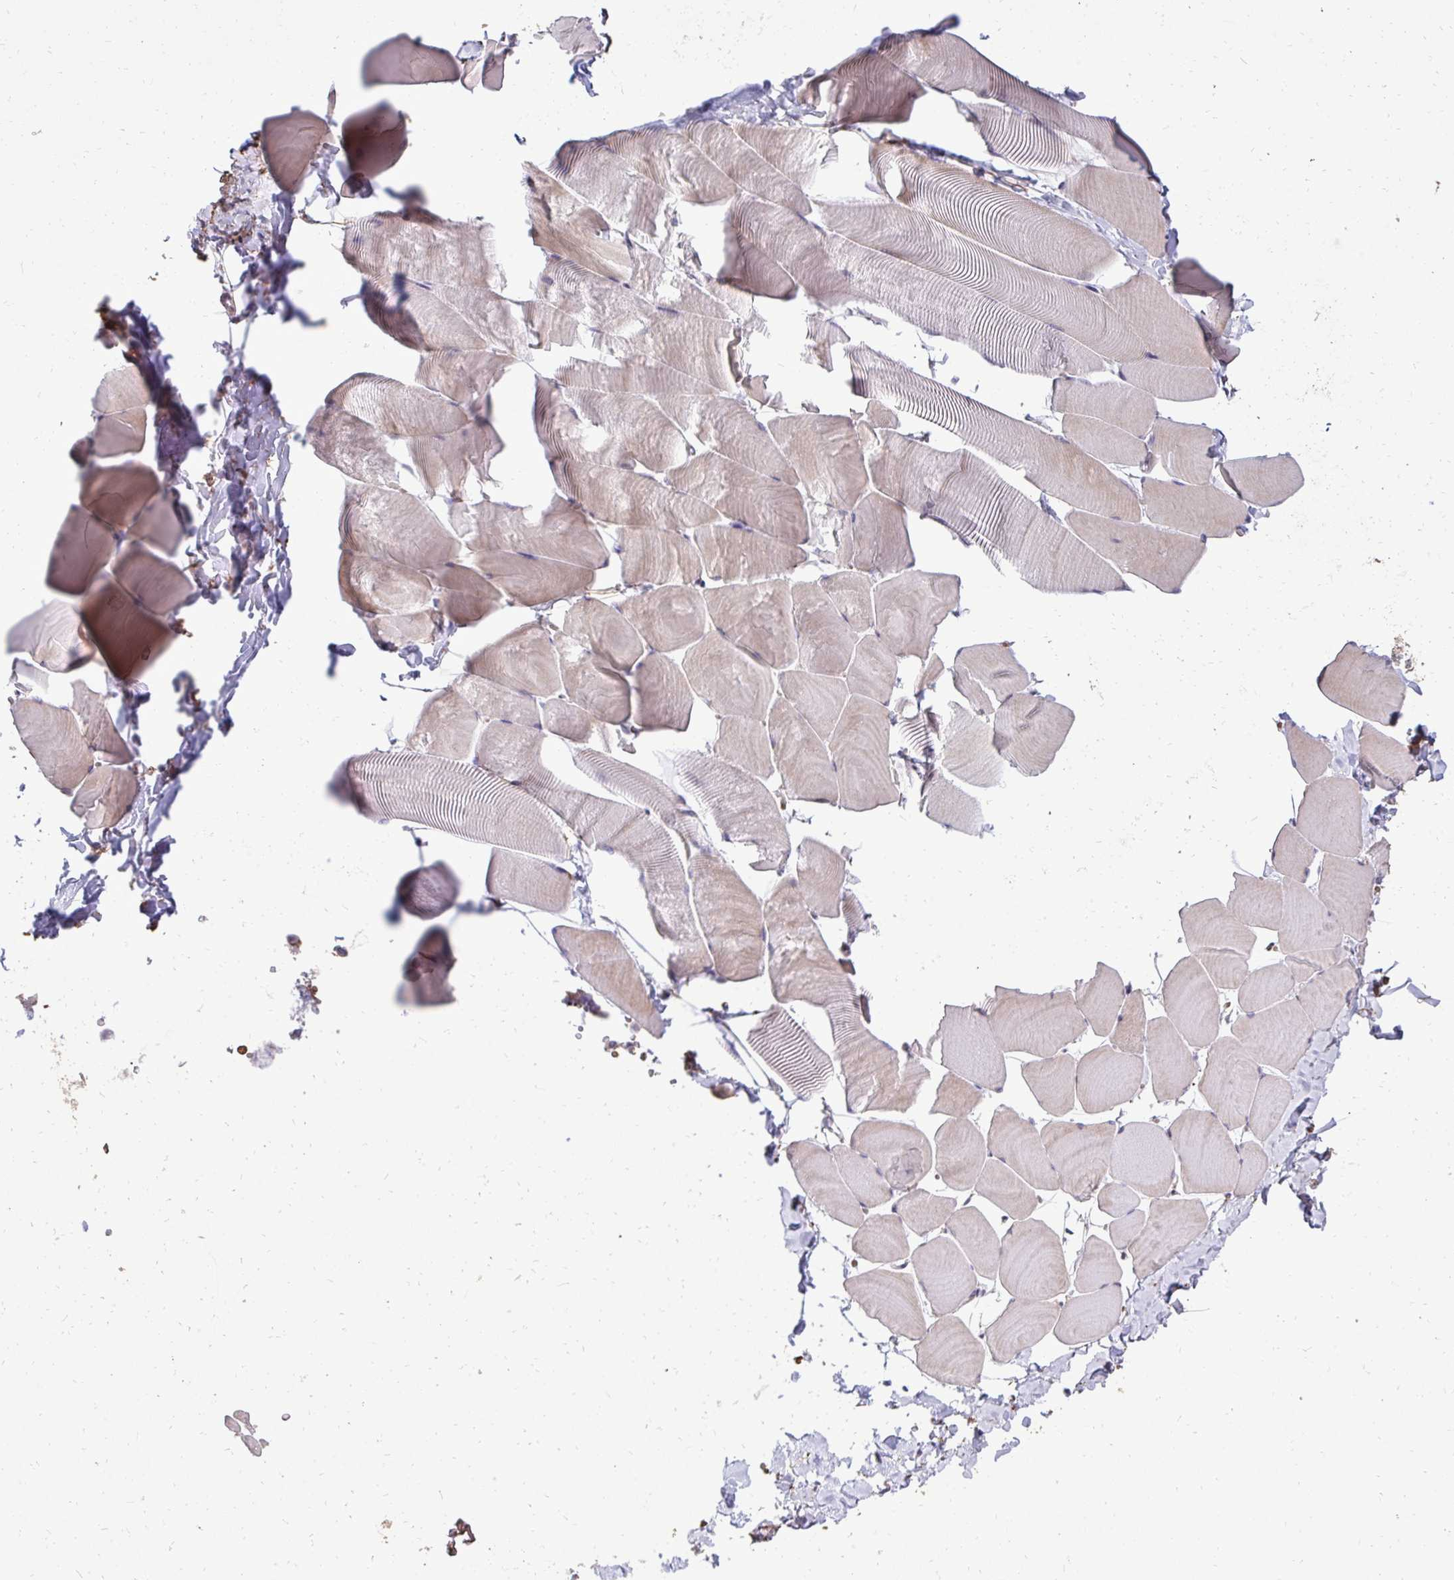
{"staining": {"intensity": "weak", "quantity": "<25%", "location": "cytoplasmic/membranous"}, "tissue": "skeletal muscle", "cell_type": "Myocytes", "image_type": "normal", "snomed": [{"axis": "morphology", "description": "Normal tissue, NOS"}, {"axis": "topography", "description": "Skeletal muscle"}], "caption": "An image of skeletal muscle stained for a protein shows no brown staining in myocytes. (DAB immunohistochemistry with hematoxylin counter stain).", "gene": "FIBCD1", "patient": {"sex": "male", "age": 25}}